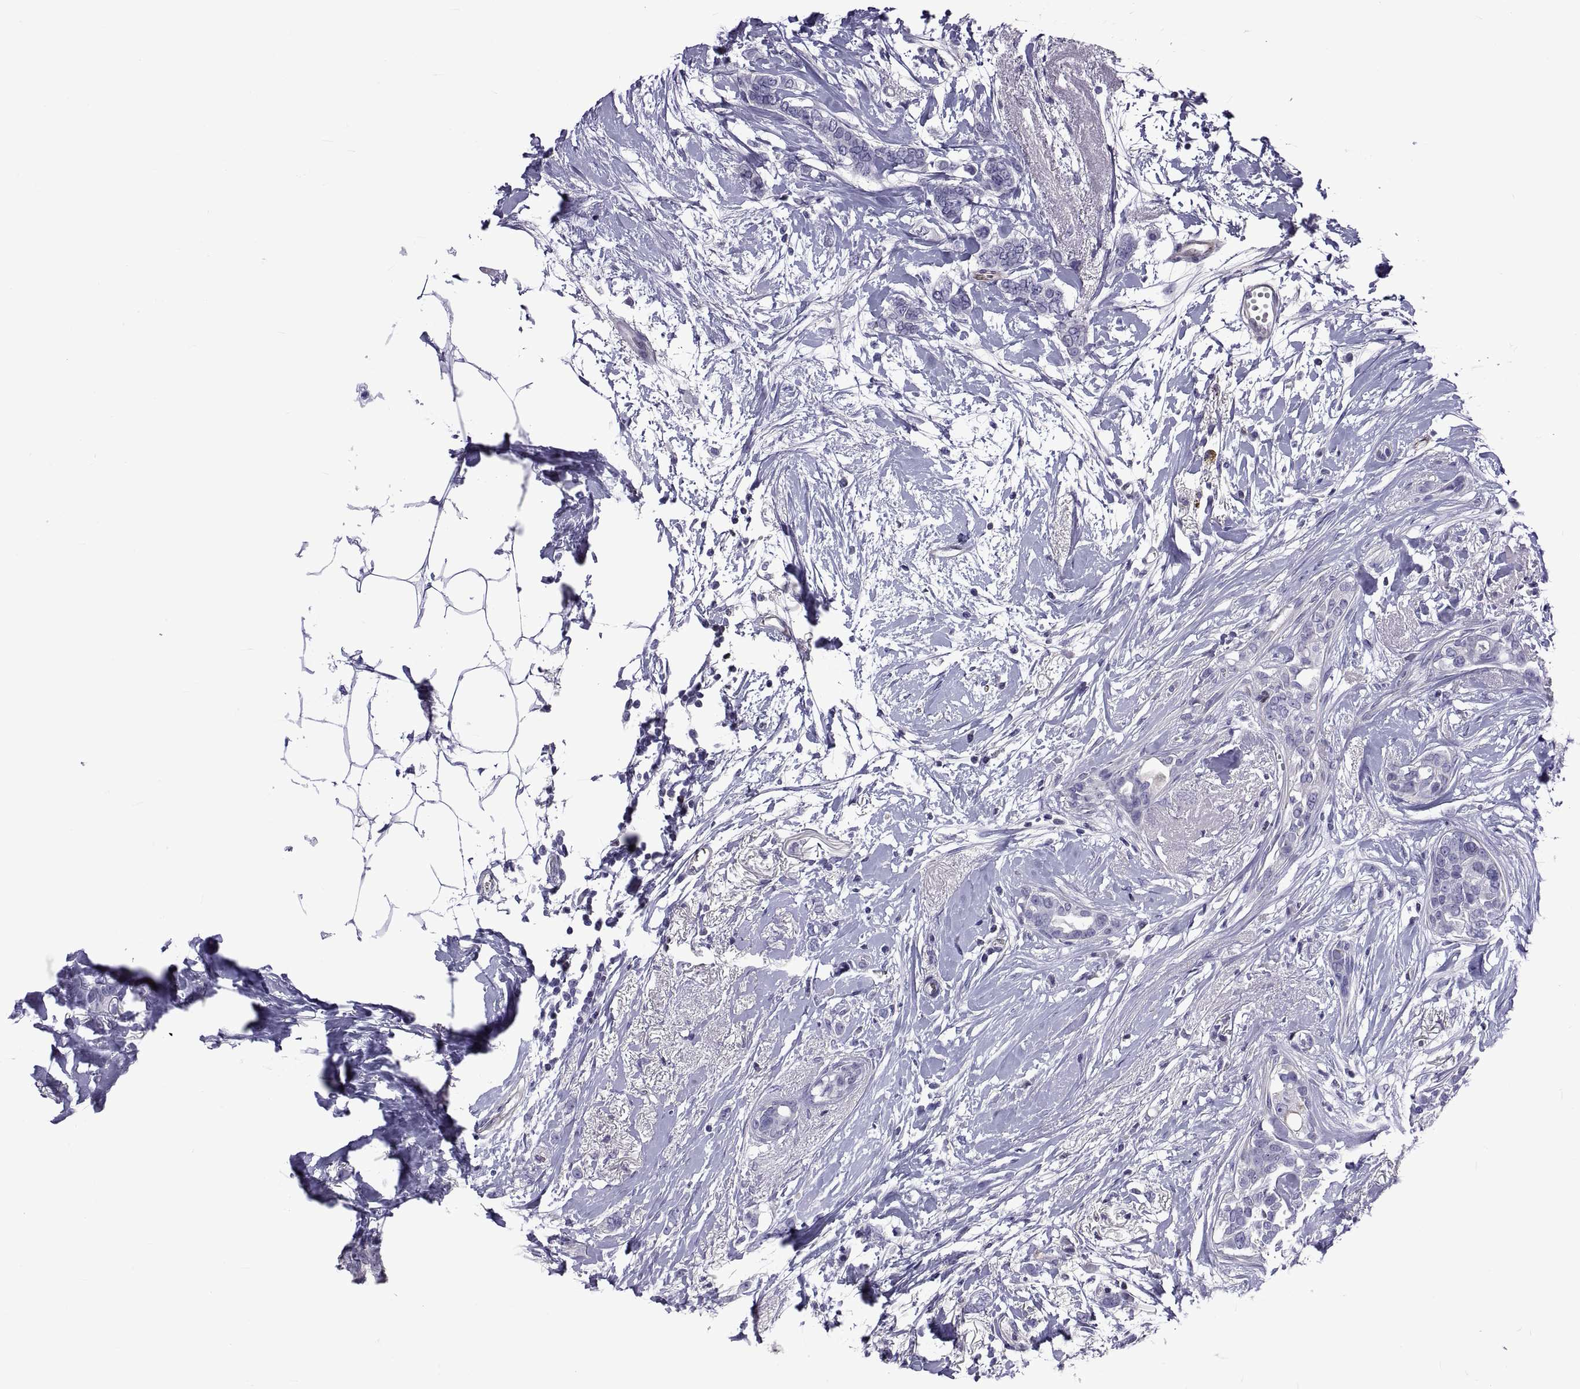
{"staining": {"intensity": "negative", "quantity": "none", "location": "none"}, "tissue": "breast cancer", "cell_type": "Tumor cells", "image_type": "cancer", "snomed": [{"axis": "morphology", "description": "Duct carcinoma"}, {"axis": "topography", "description": "Breast"}], "caption": "A micrograph of human infiltrating ductal carcinoma (breast) is negative for staining in tumor cells.", "gene": "LCN9", "patient": {"sex": "female", "age": 40}}